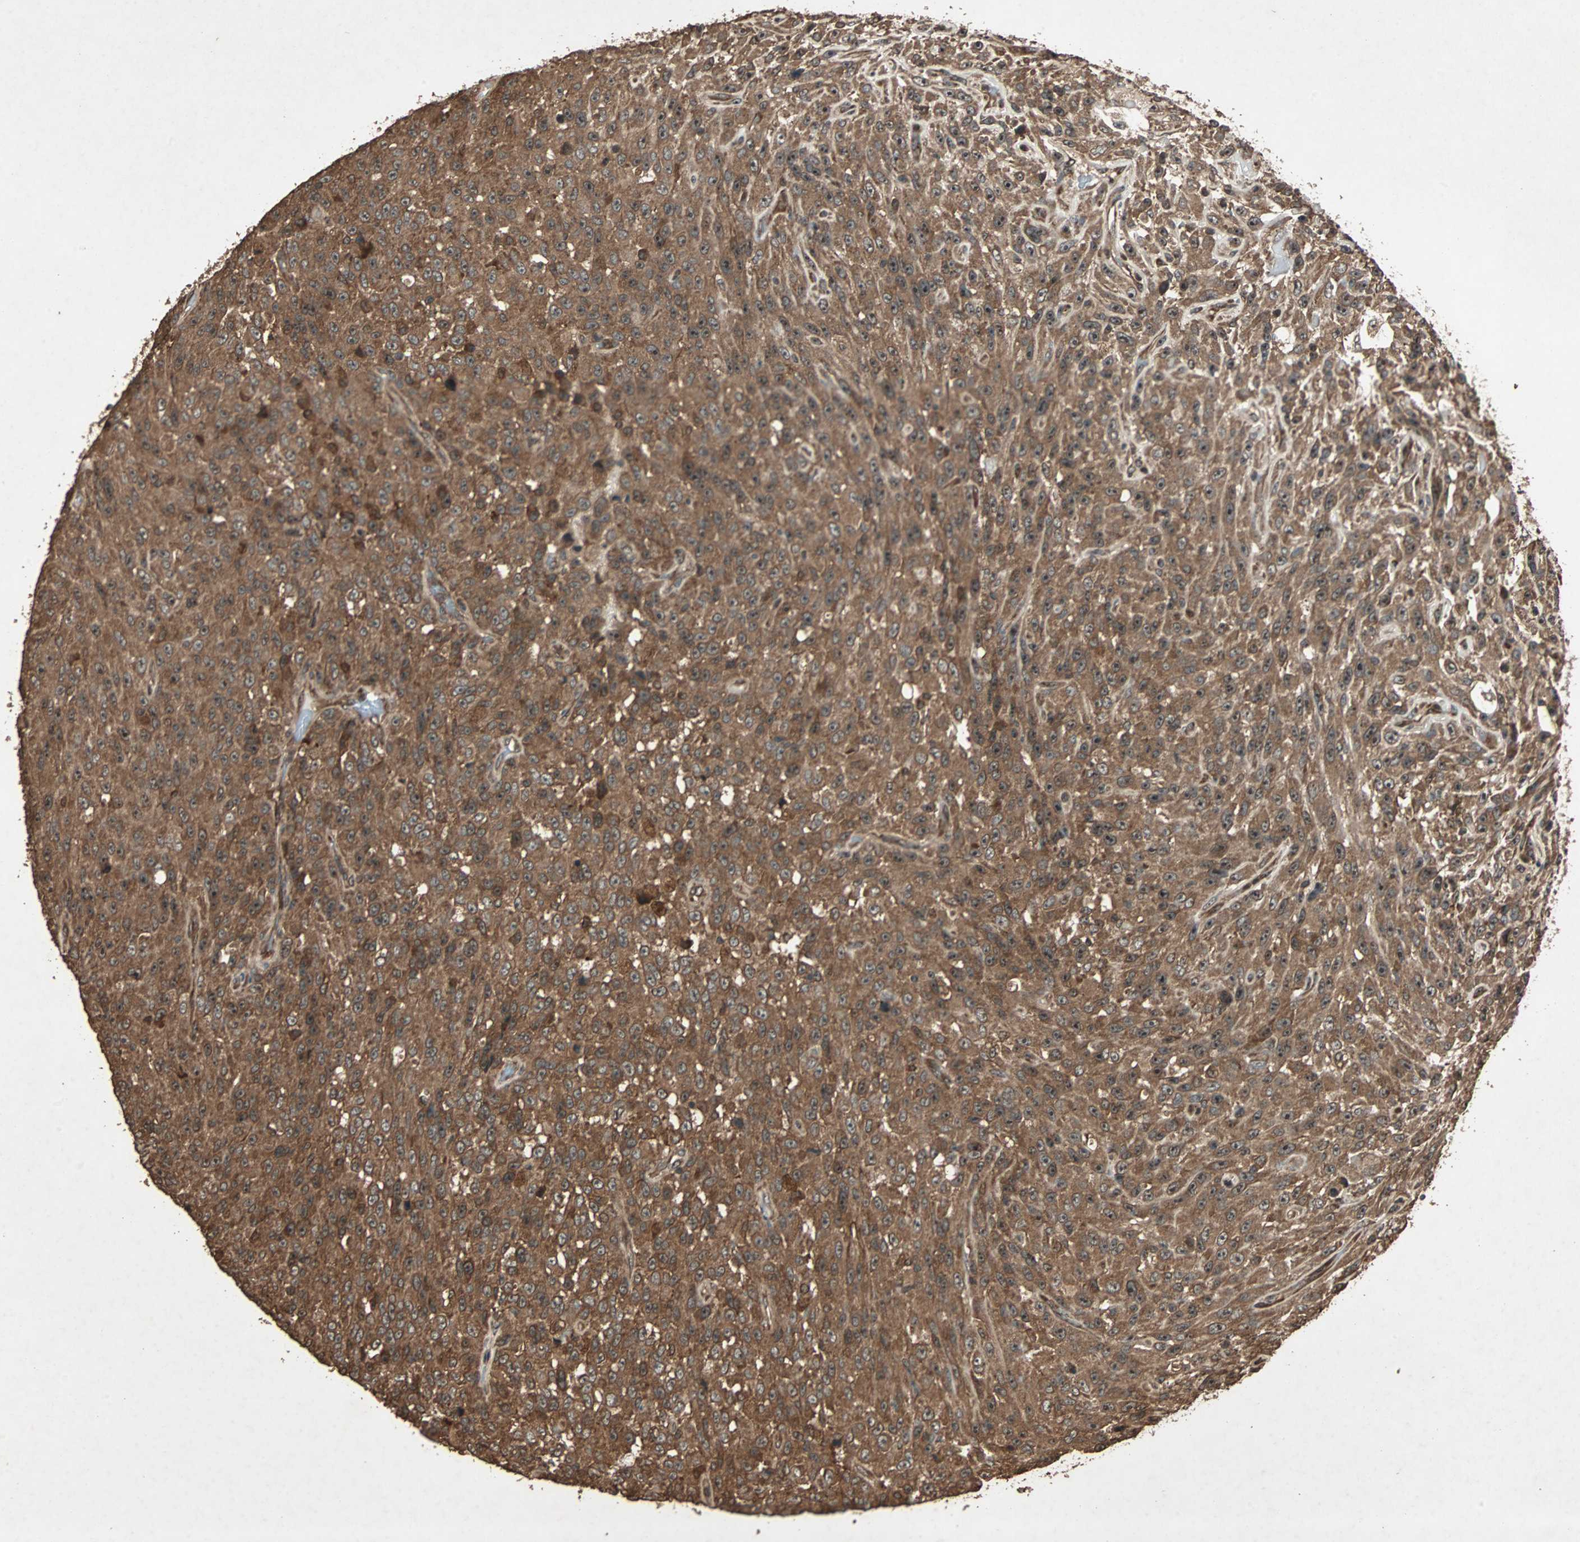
{"staining": {"intensity": "strong", "quantity": ">75%", "location": "cytoplasmic/membranous"}, "tissue": "urothelial cancer", "cell_type": "Tumor cells", "image_type": "cancer", "snomed": [{"axis": "morphology", "description": "Urothelial carcinoma, High grade"}, {"axis": "topography", "description": "Urinary bladder"}], "caption": "Strong cytoplasmic/membranous expression for a protein is present in about >75% of tumor cells of urothelial carcinoma (high-grade) using immunohistochemistry (IHC).", "gene": "LAMTOR5", "patient": {"sex": "male", "age": 66}}